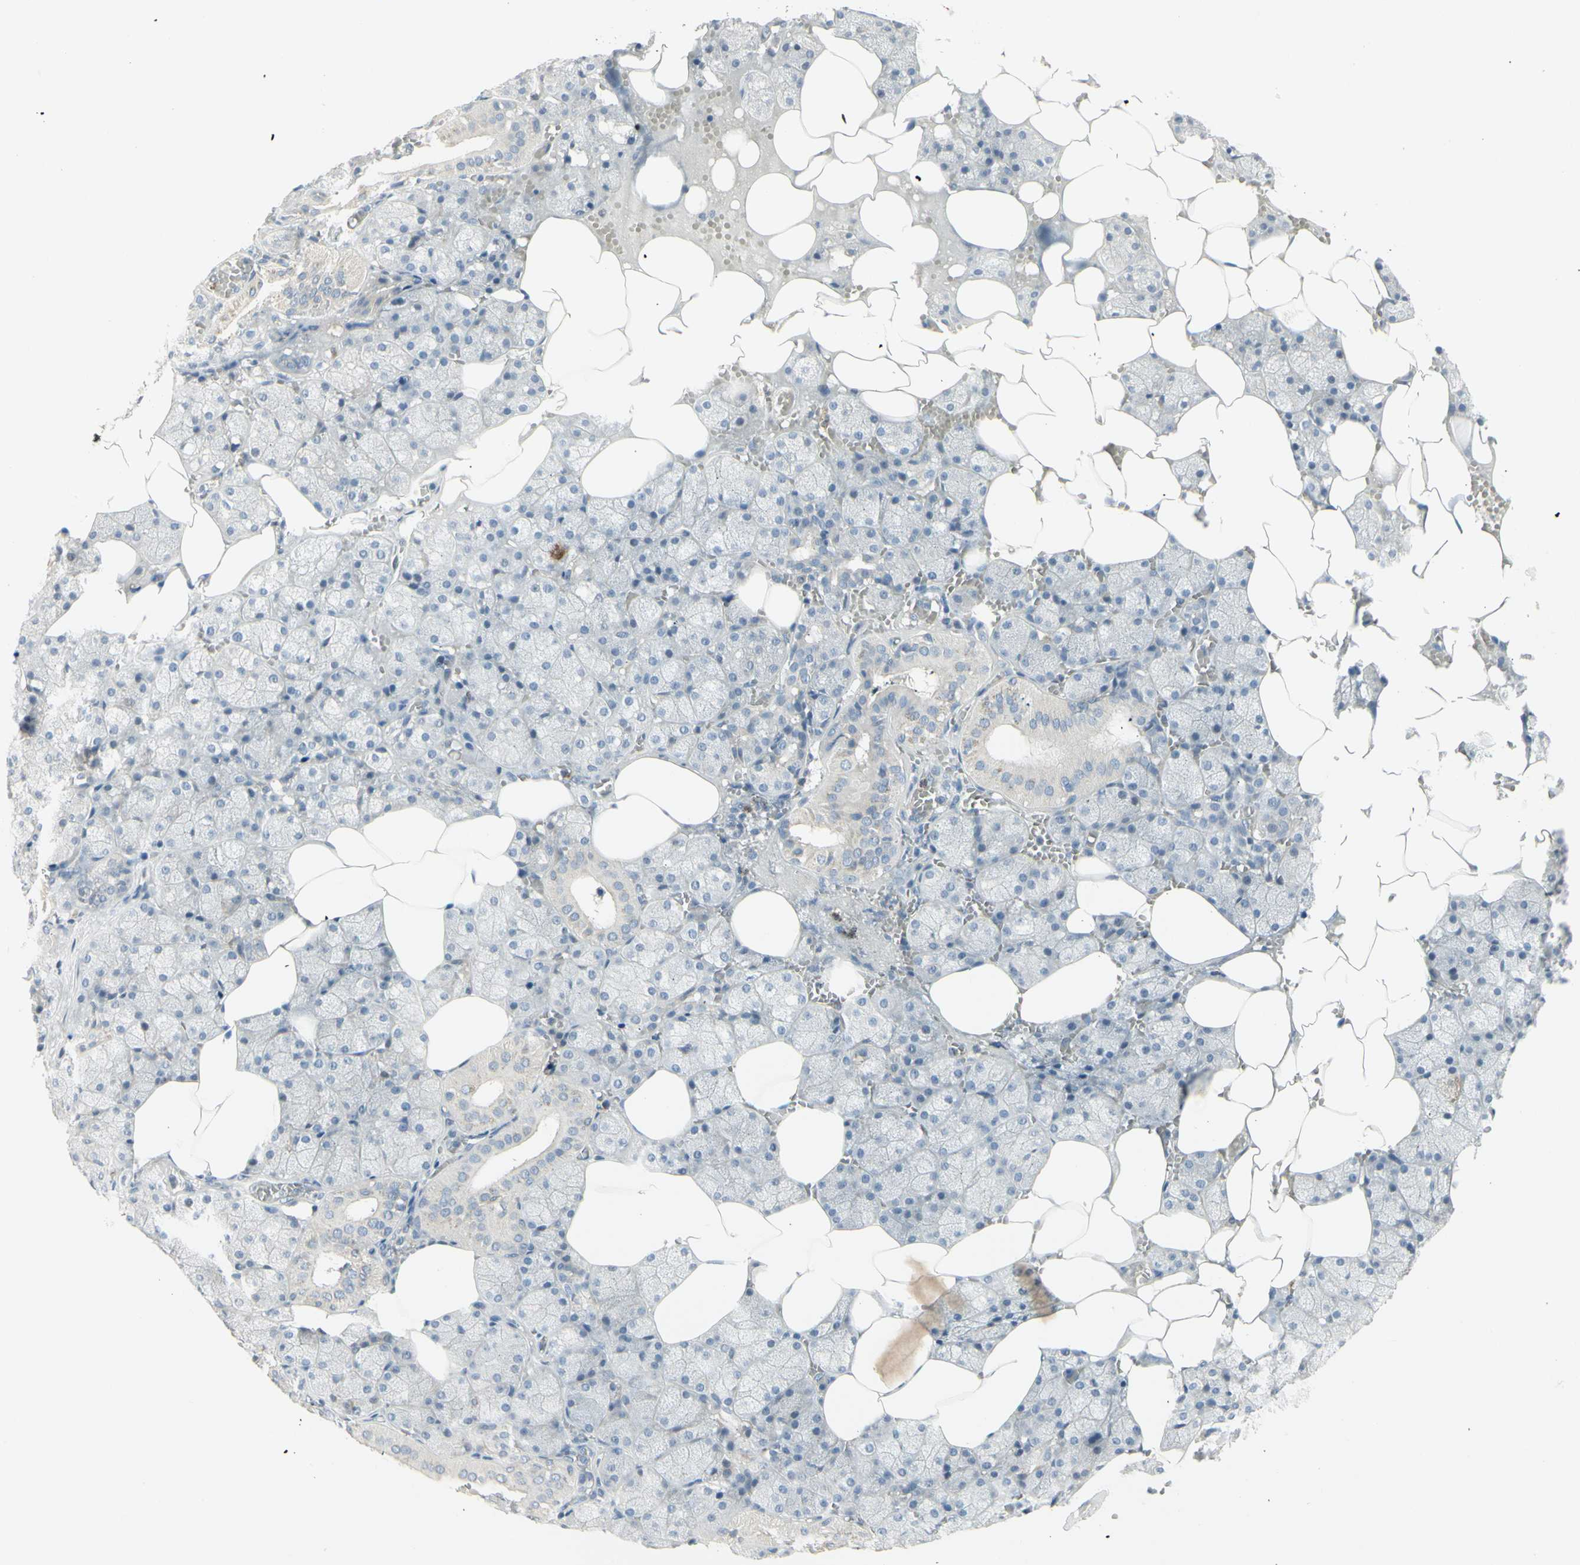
{"staining": {"intensity": "weak", "quantity": "<25%", "location": "cytoplasmic/membranous"}, "tissue": "salivary gland", "cell_type": "Glandular cells", "image_type": "normal", "snomed": [{"axis": "morphology", "description": "Normal tissue, NOS"}, {"axis": "topography", "description": "Salivary gland"}], "caption": "Glandular cells are negative for protein expression in unremarkable human salivary gland. Nuclei are stained in blue.", "gene": "CCNB2", "patient": {"sex": "male", "age": 62}}